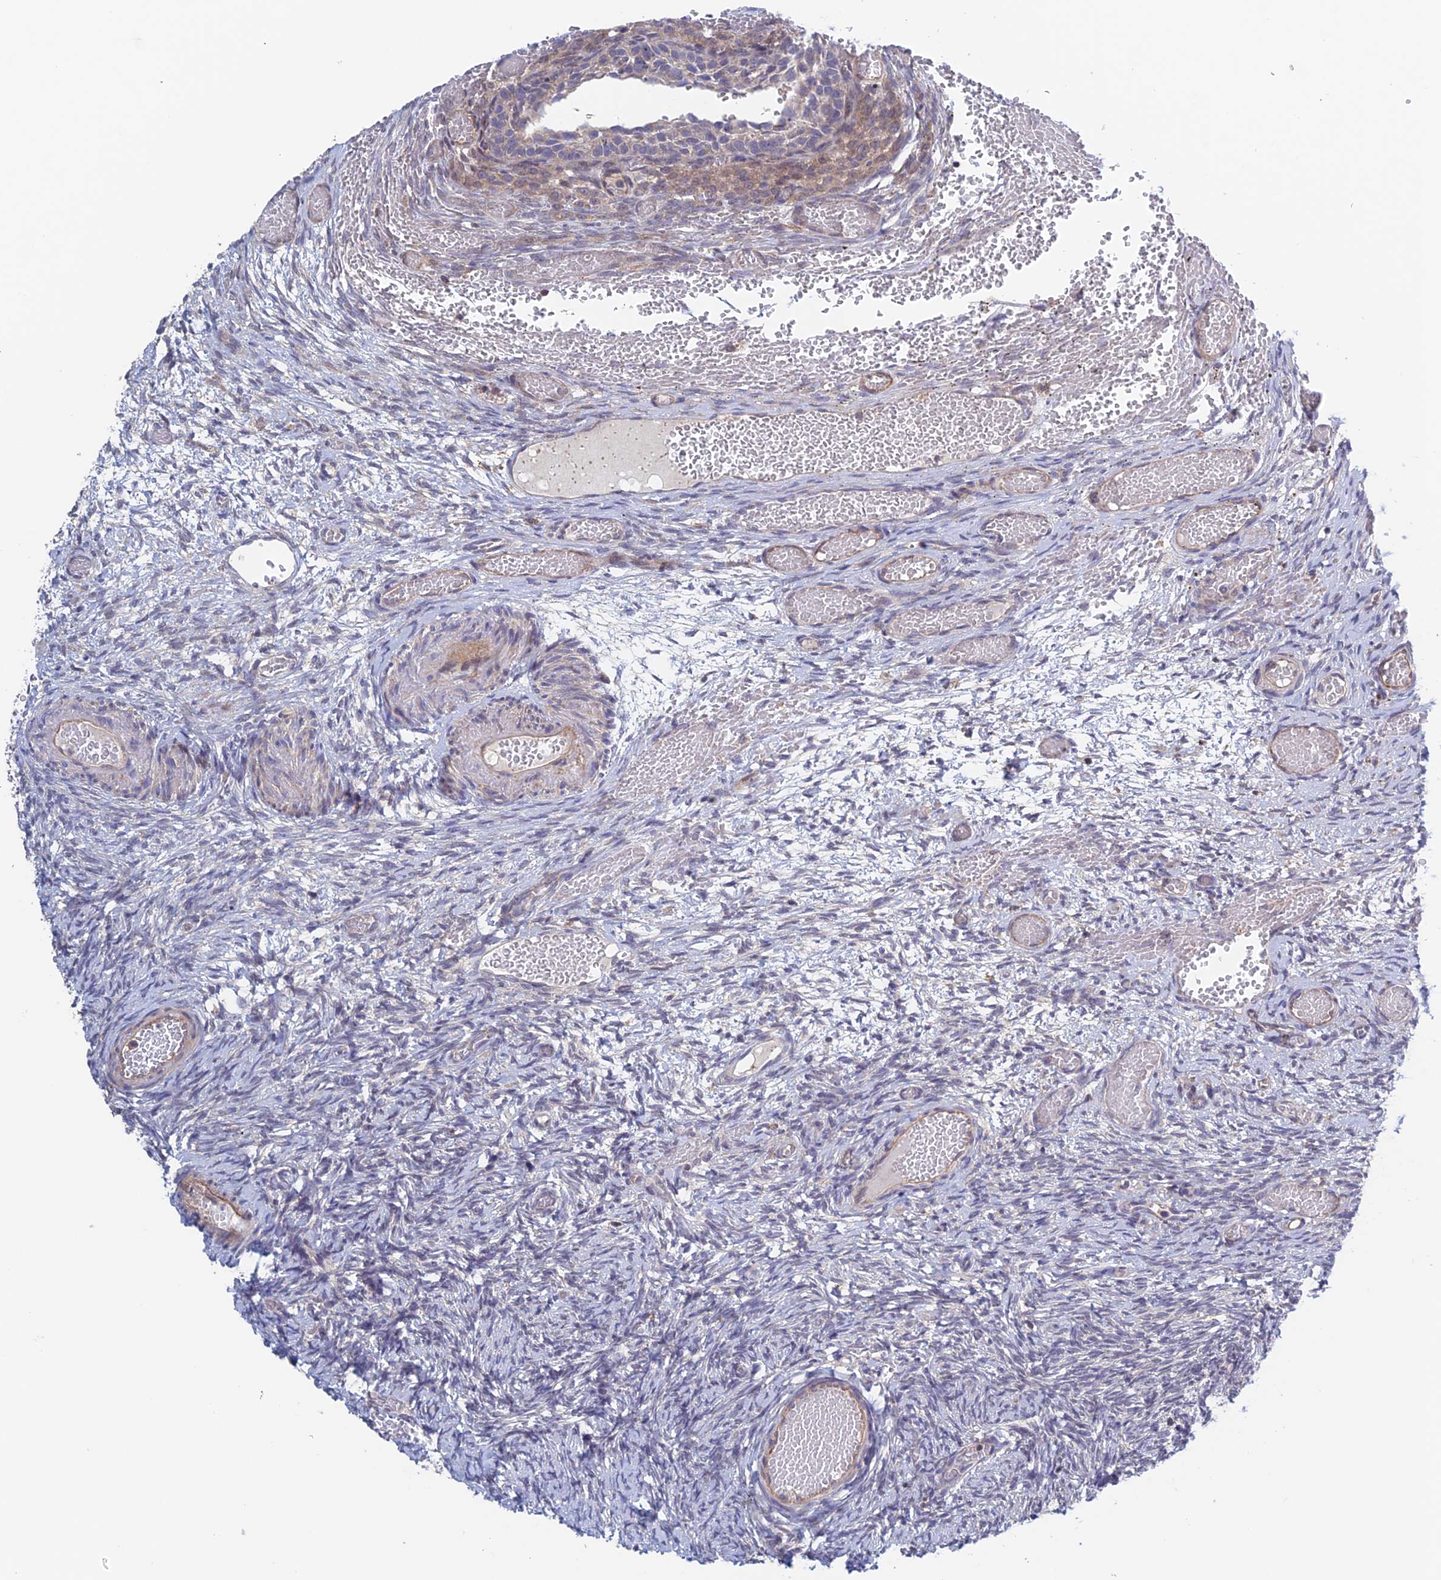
{"staining": {"intensity": "negative", "quantity": "none", "location": "none"}, "tissue": "ovary", "cell_type": "Ovarian stroma cells", "image_type": "normal", "snomed": [{"axis": "morphology", "description": "Adenocarcinoma, NOS"}, {"axis": "topography", "description": "Endometrium"}], "caption": "High power microscopy photomicrograph of an immunohistochemistry (IHC) micrograph of normal ovary, revealing no significant staining in ovarian stroma cells. Brightfield microscopy of IHC stained with DAB (3,3'-diaminobenzidine) (brown) and hematoxylin (blue), captured at high magnification.", "gene": "NUDT16L1", "patient": {"sex": "female", "age": 32}}